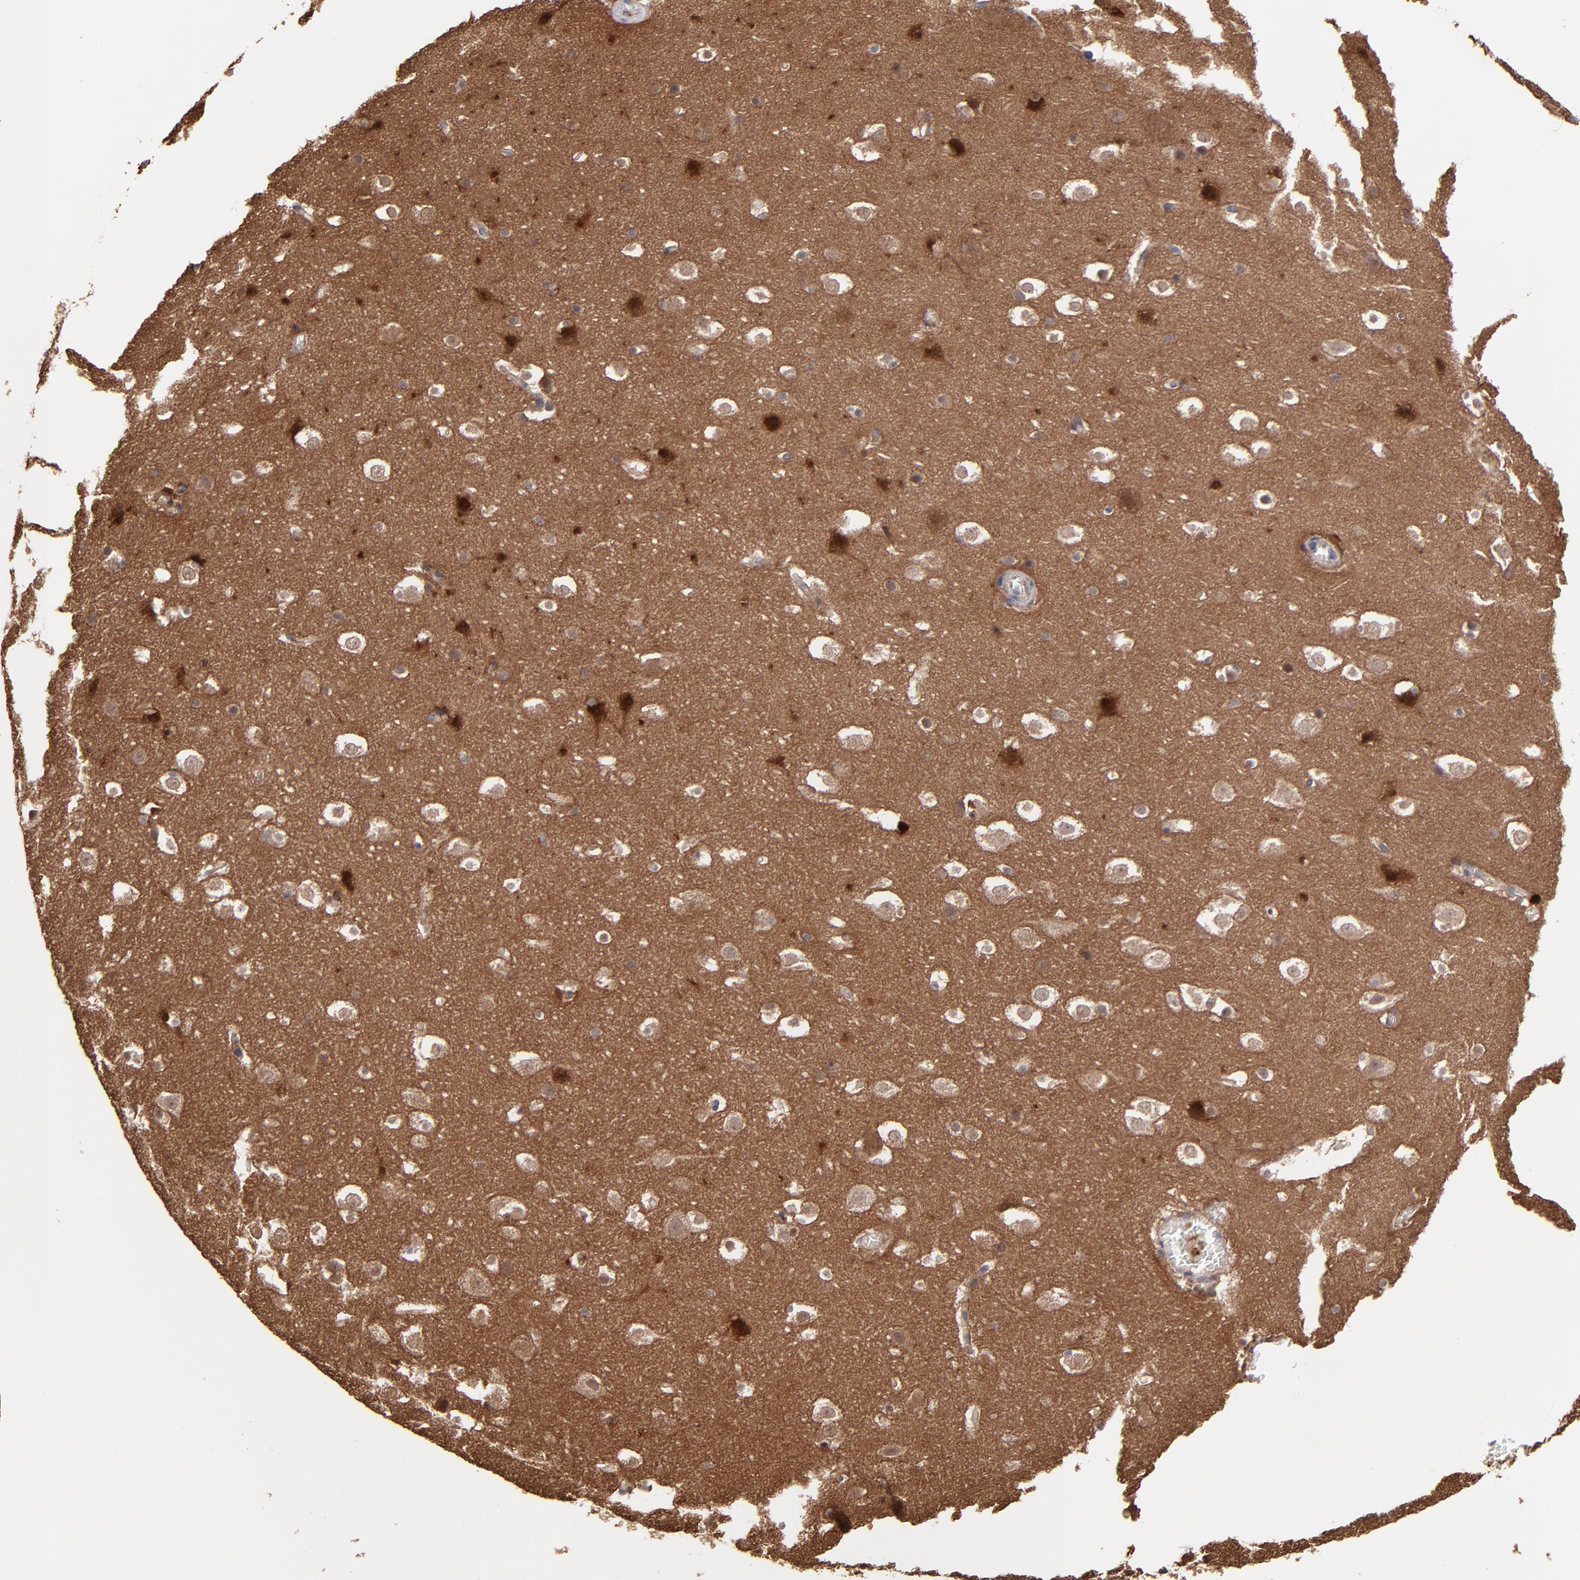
{"staining": {"intensity": "strong", "quantity": ">75%", "location": "cytoplasmic/membranous"}, "tissue": "hippocampus", "cell_type": "Glial cells", "image_type": "normal", "snomed": [{"axis": "morphology", "description": "Normal tissue, NOS"}, {"axis": "topography", "description": "Hippocampus"}], "caption": "A high-resolution image shows IHC staining of benign hippocampus, which demonstrates strong cytoplasmic/membranous expression in approximately >75% of glial cells.", "gene": "CHL1", "patient": {"sex": "male", "age": 45}}